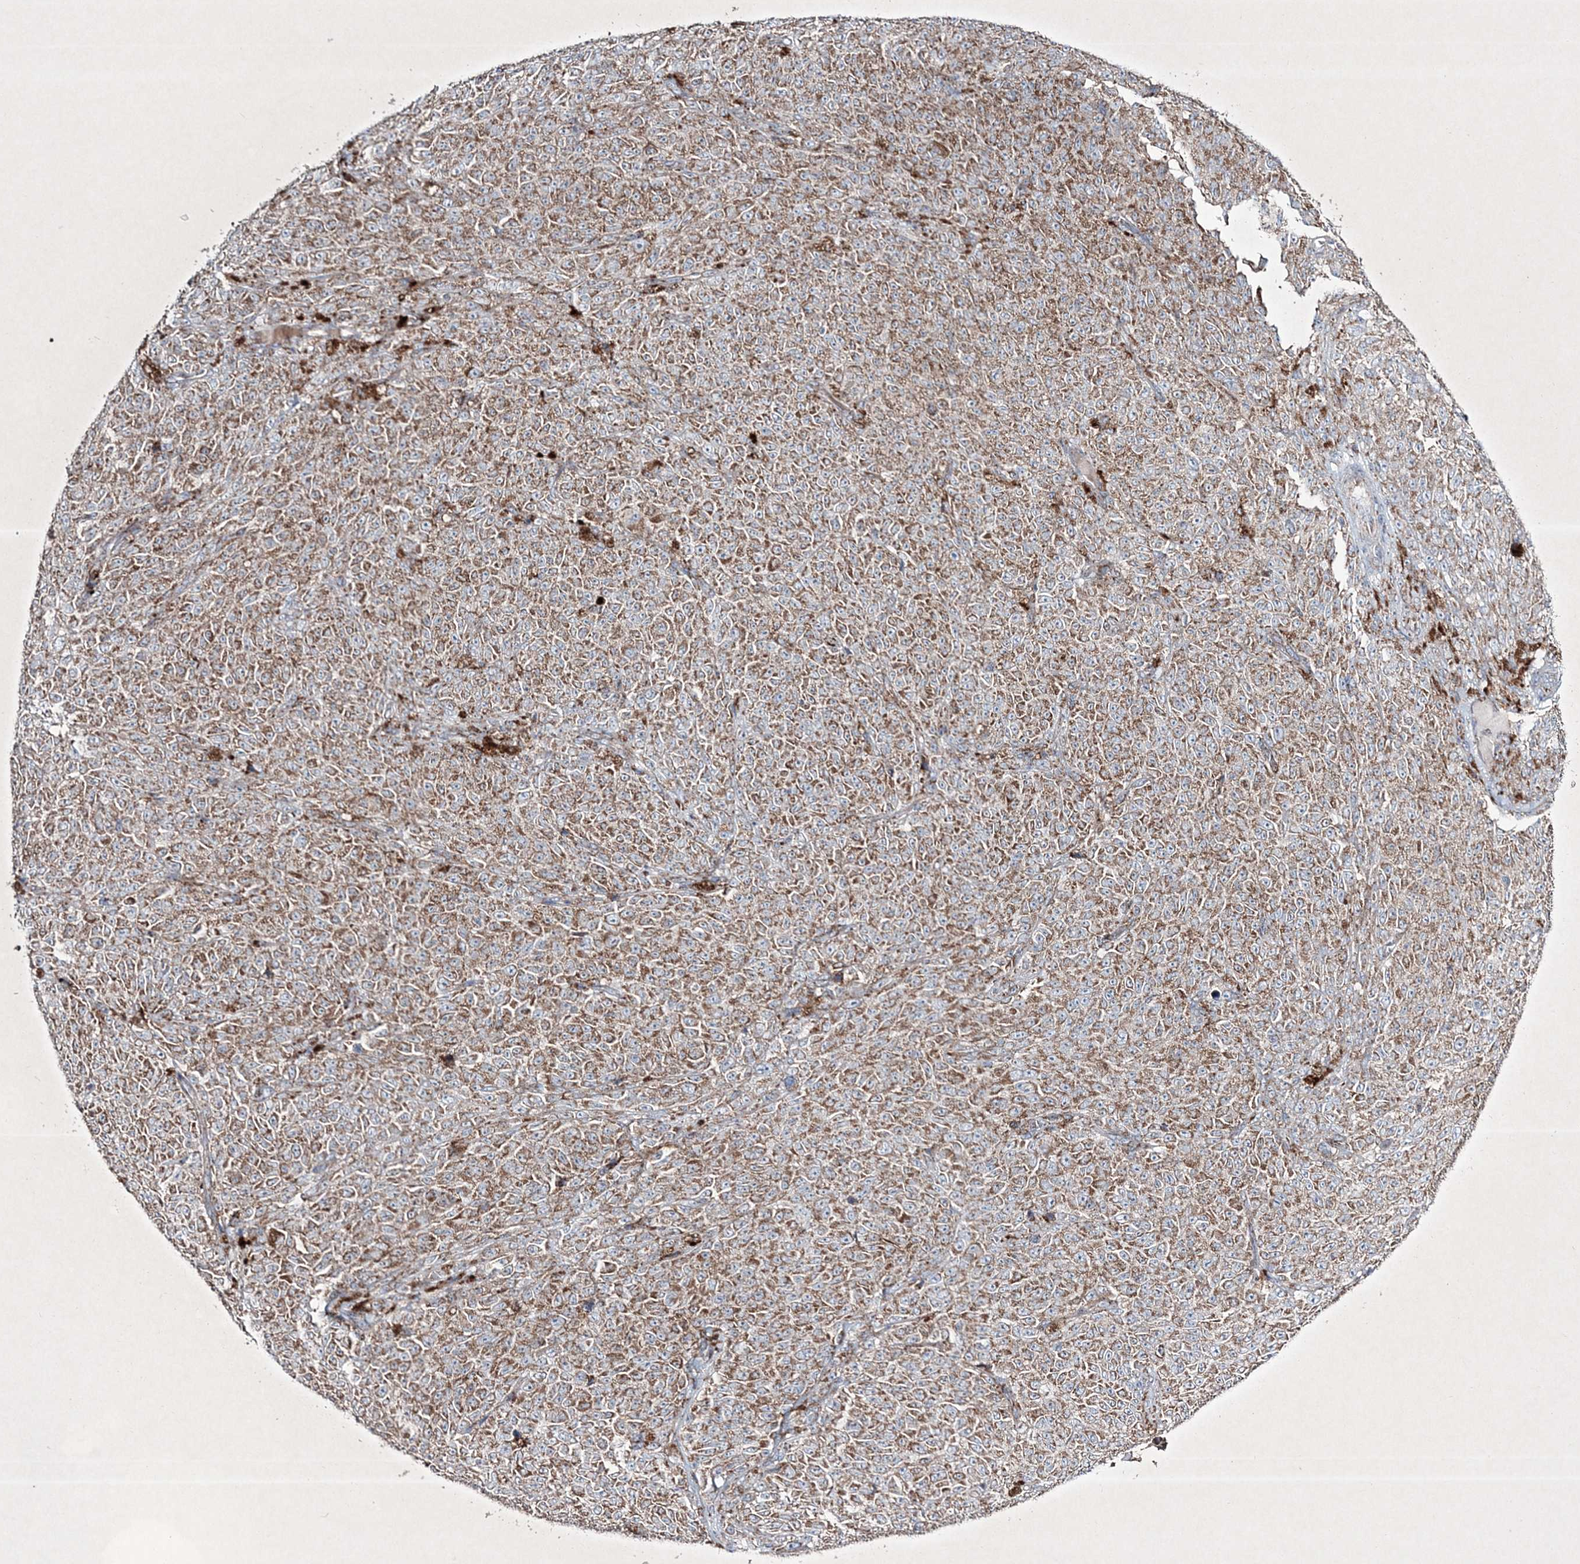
{"staining": {"intensity": "moderate", "quantity": ">75%", "location": "cytoplasmic/membranous"}, "tissue": "melanoma", "cell_type": "Tumor cells", "image_type": "cancer", "snomed": [{"axis": "morphology", "description": "Malignant melanoma, NOS"}, {"axis": "topography", "description": "Skin"}], "caption": "Moderate cytoplasmic/membranous staining is identified in approximately >75% of tumor cells in melanoma. (DAB (3,3'-diaminobenzidine) = brown stain, brightfield microscopy at high magnification).", "gene": "RICTOR", "patient": {"sex": "female", "age": 82}}